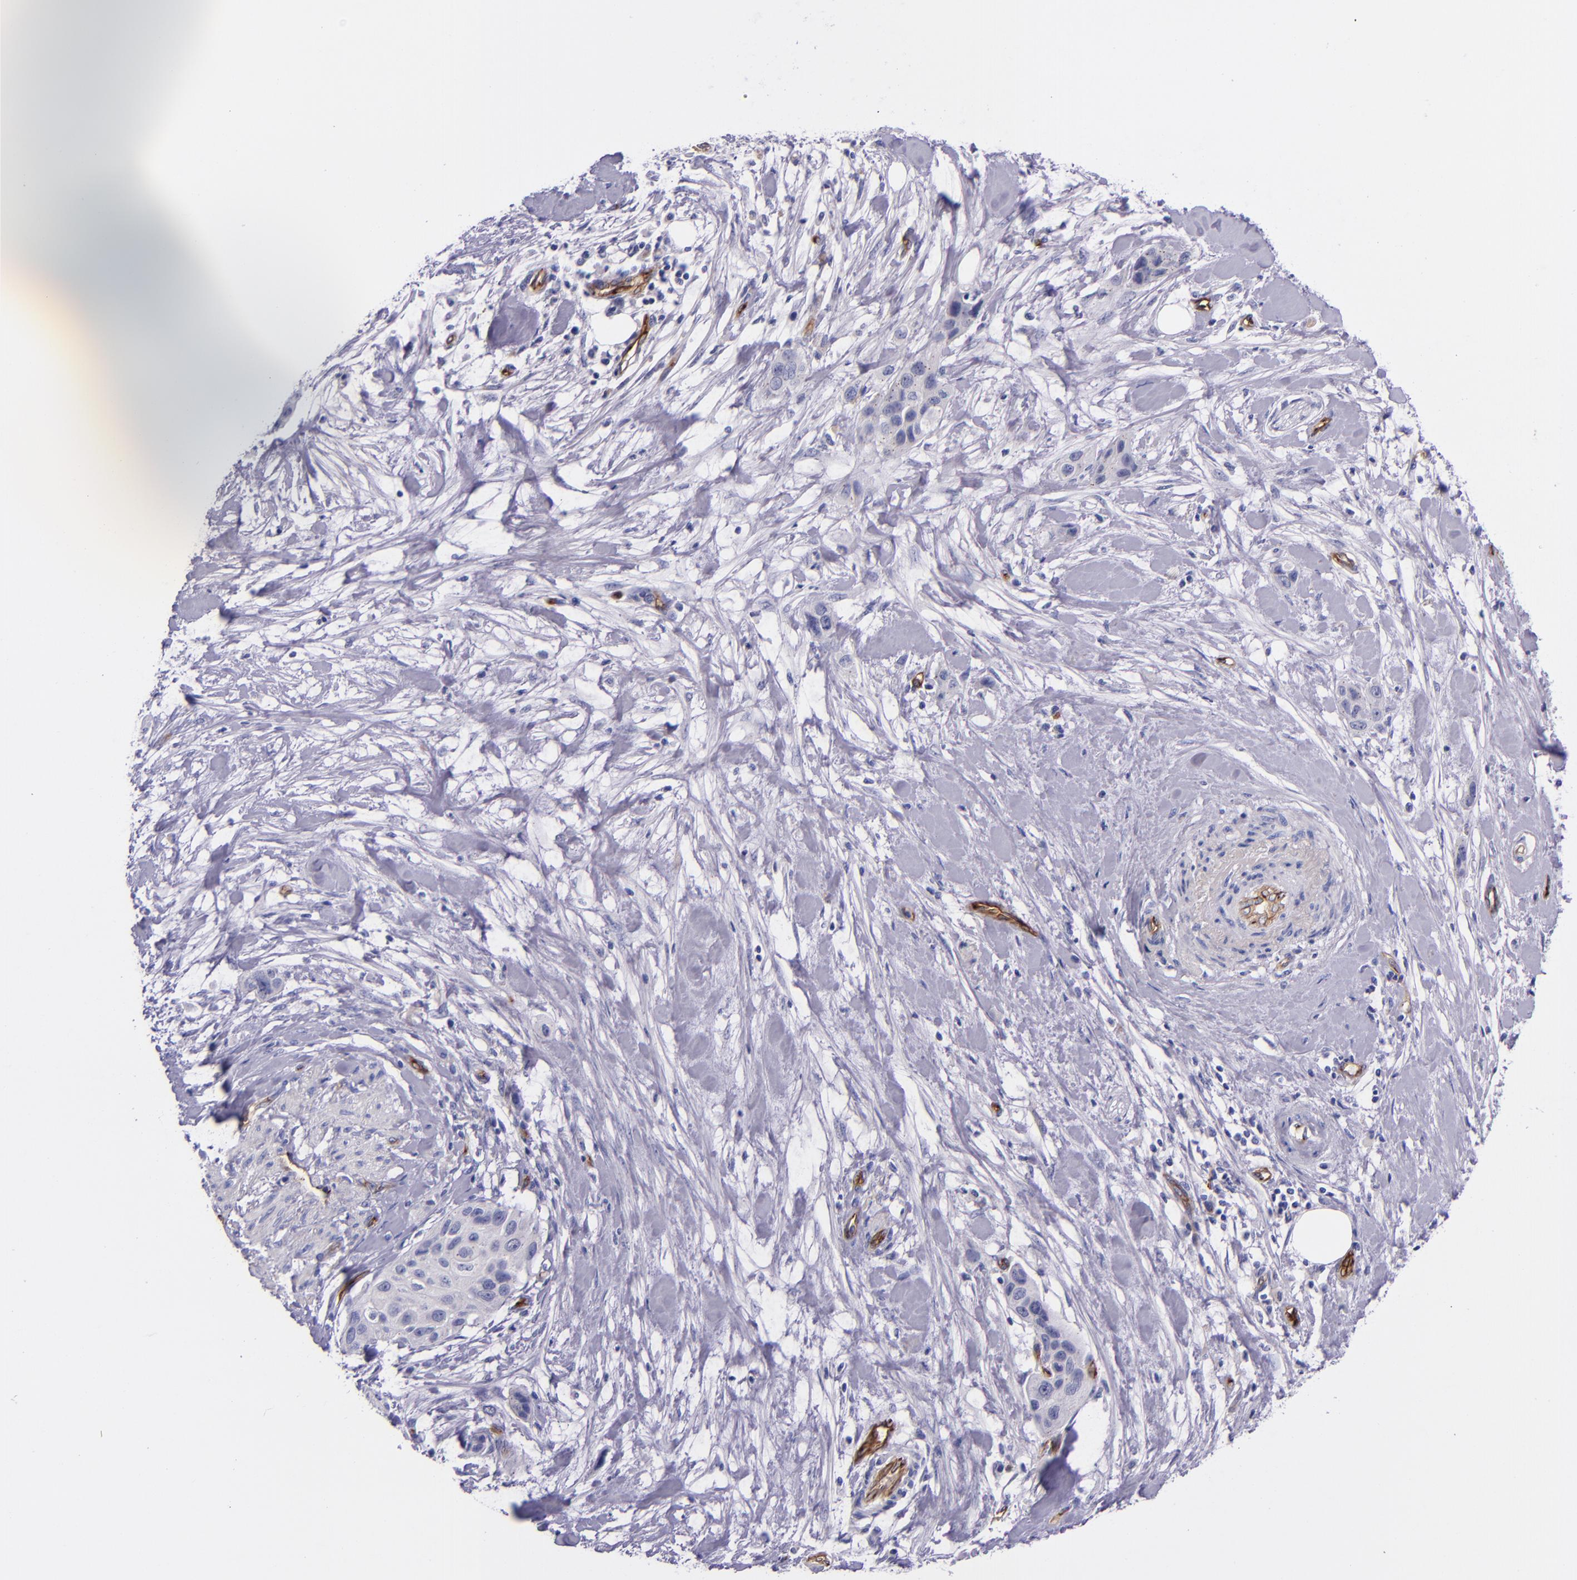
{"staining": {"intensity": "negative", "quantity": "none", "location": "none"}, "tissue": "pancreatic cancer", "cell_type": "Tumor cells", "image_type": "cancer", "snomed": [{"axis": "morphology", "description": "Adenocarcinoma, NOS"}, {"axis": "topography", "description": "Pancreas"}], "caption": "Immunohistochemistry (IHC) of adenocarcinoma (pancreatic) displays no staining in tumor cells.", "gene": "NOS3", "patient": {"sex": "female", "age": 60}}